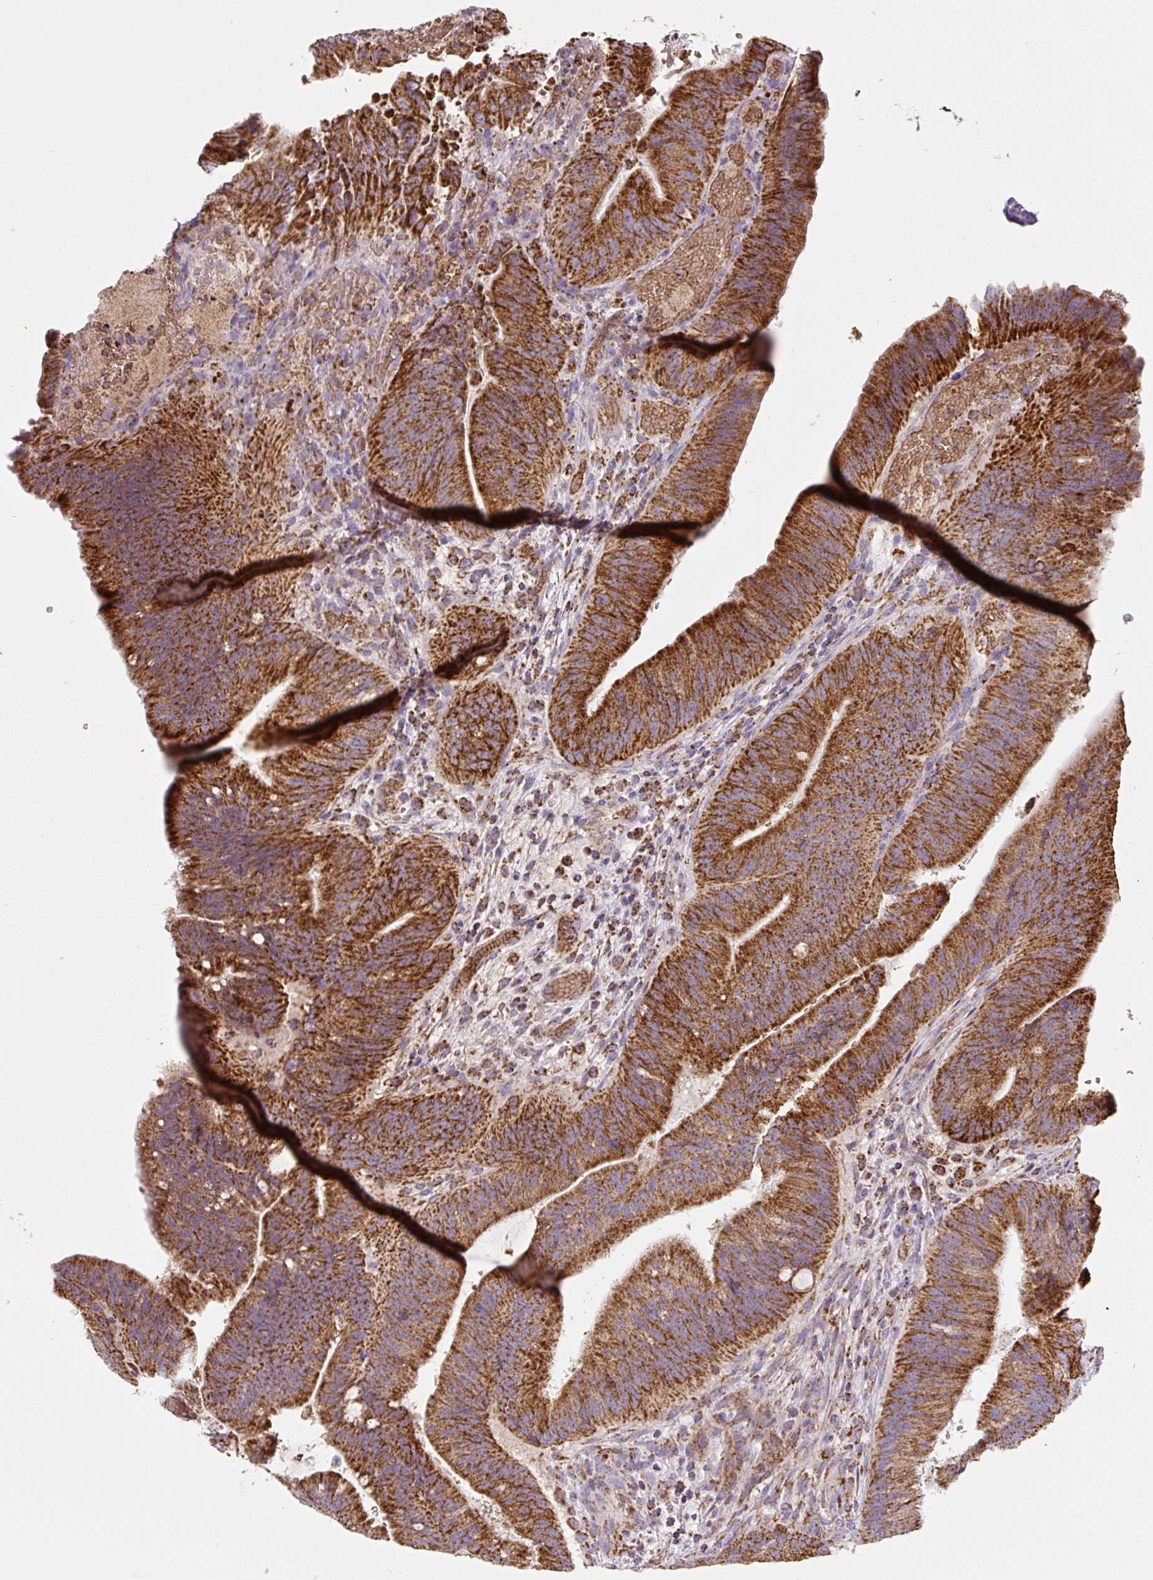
{"staining": {"intensity": "strong", "quantity": ">75%", "location": "cytoplasmic/membranous"}, "tissue": "colorectal cancer", "cell_type": "Tumor cells", "image_type": "cancer", "snomed": [{"axis": "morphology", "description": "Adenocarcinoma, NOS"}, {"axis": "topography", "description": "Colon"}], "caption": "A histopathology image of human colorectal cancer stained for a protein reveals strong cytoplasmic/membranous brown staining in tumor cells.", "gene": "MT-CO2", "patient": {"sex": "female", "age": 43}}